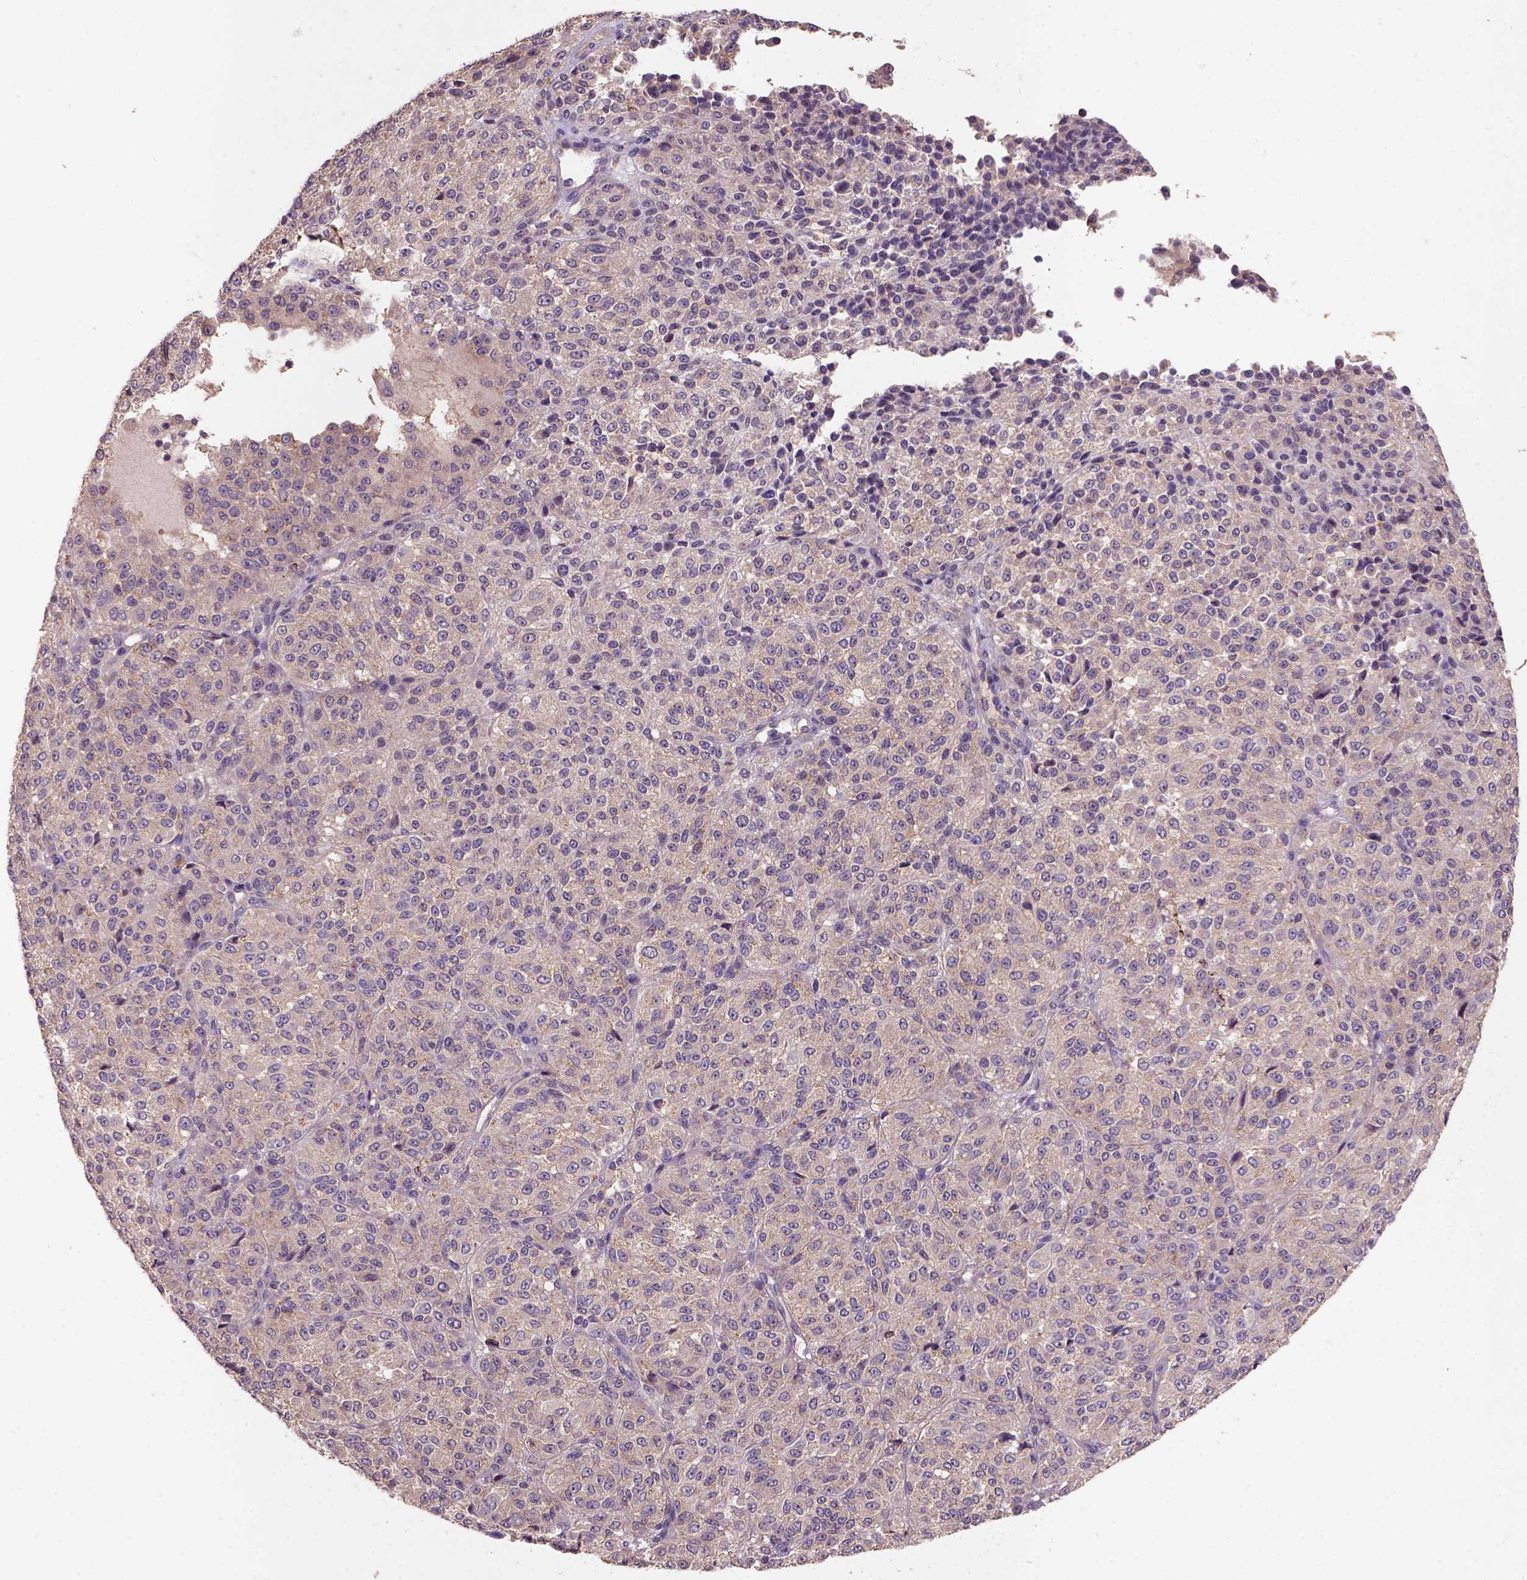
{"staining": {"intensity": "moderate", "quantity": "<25%", "location": "cytoplasmic/membranous"}, "tissue": "melanoma", "cell_type": "Tumor cells", "image_type": "cancer", "snomed": [{"axis": "morphology", "description": "Malignant melanoma, Metastatic site"}, {"axis": "topography", "description": "Brain"}], "caption": "Immunohistochemistry (DAB) staining of melanoma reveals moderate cytoplasmic/membranous protein expression in approximately <25% of tumor cells.", "gene": "KBTBD8", "patient": {"sex": "female", "age": 56}}